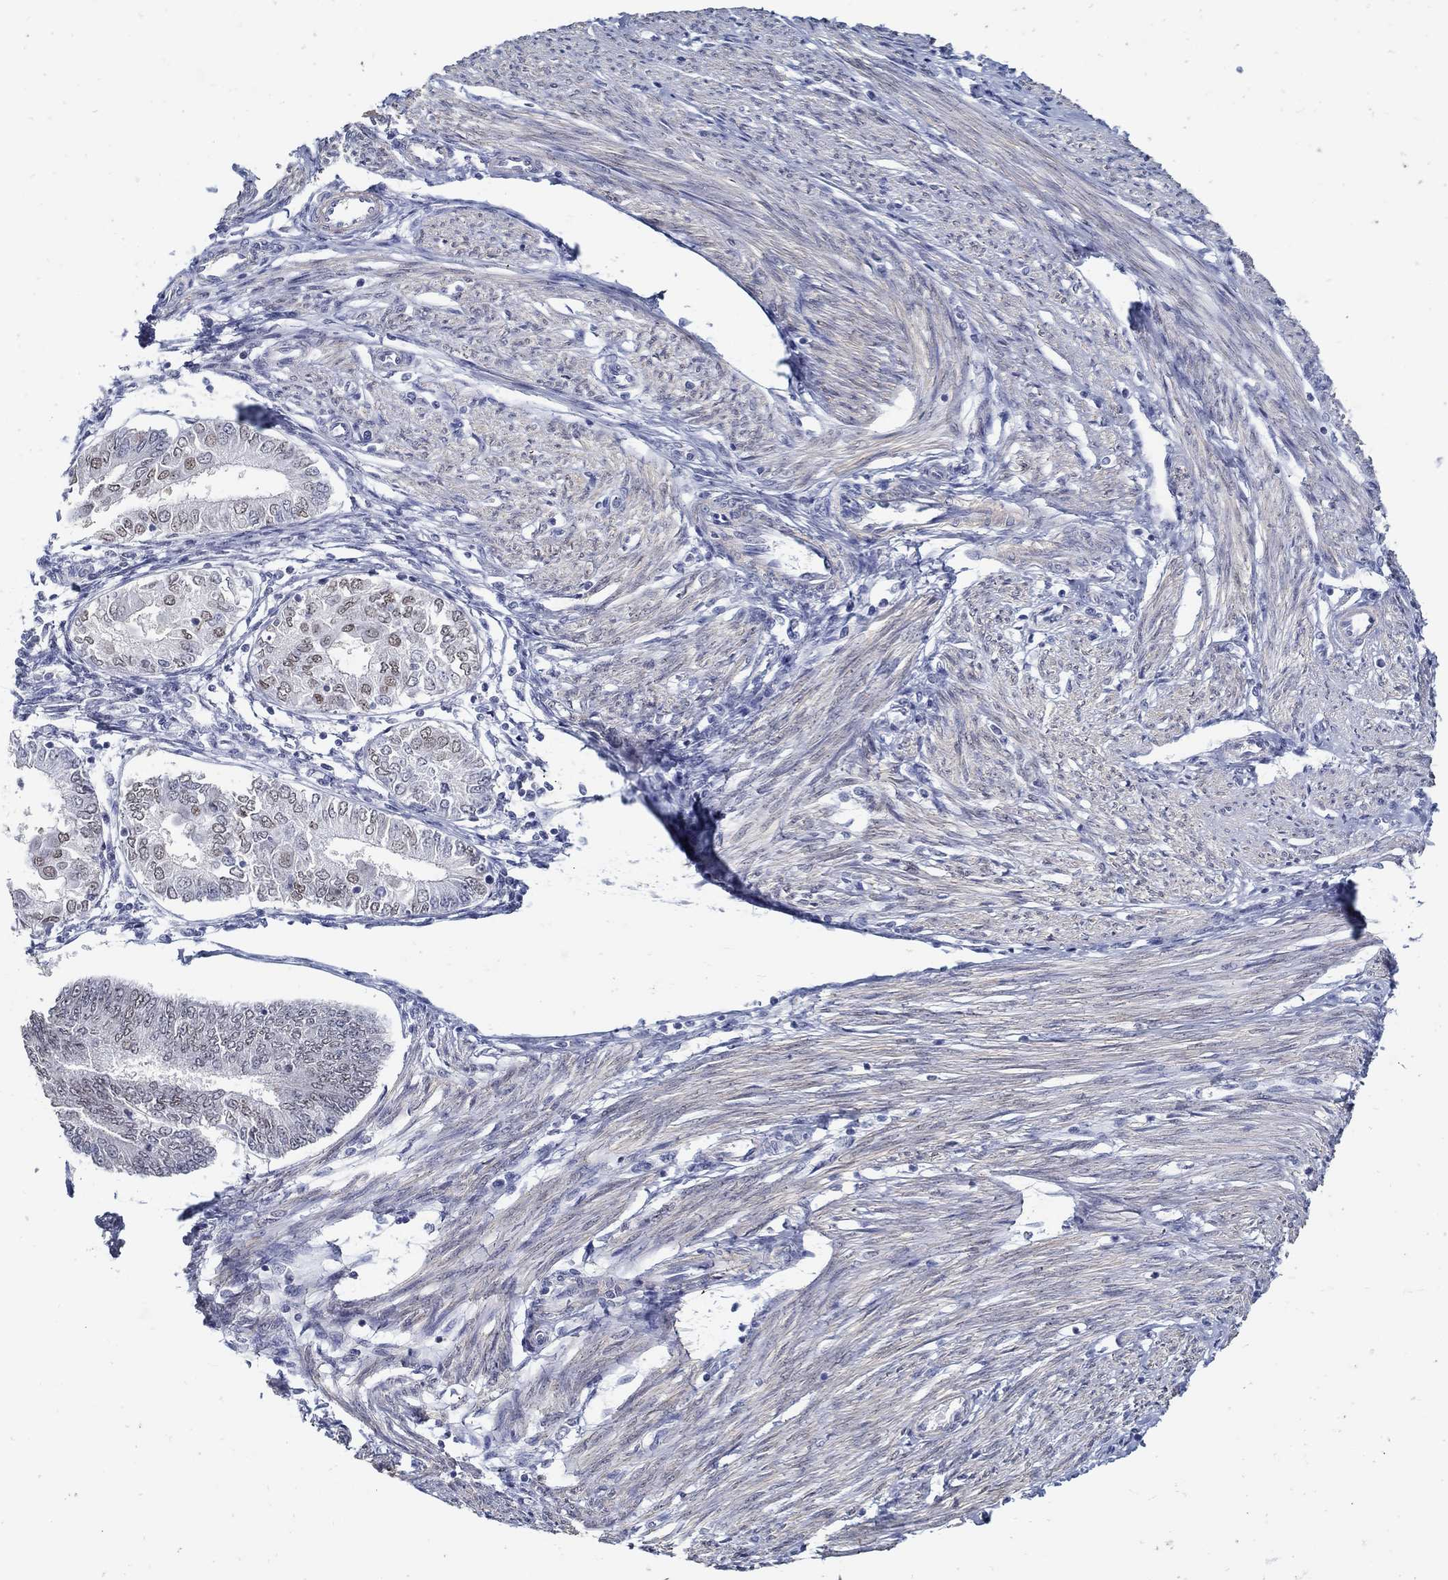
{"staining": {"intensity": "weak", "quantity": "<25%", "location": "nuclear"}, "tissue": "endometrial cancer", "cell_type": "Tumor cells", "image_type": "cancer", "snomed": [{"axis": "morphology", "description": "Adenocarcinoma, NOS"}, {"axis": "topography", "description": "Endometrium"}], "caption": "A photomicrograph of endometrial cancer stained for a protein displays no brown staining in tumor cells.", "gene": "USP29", "patient": {"sex": "female", "age": 68}}